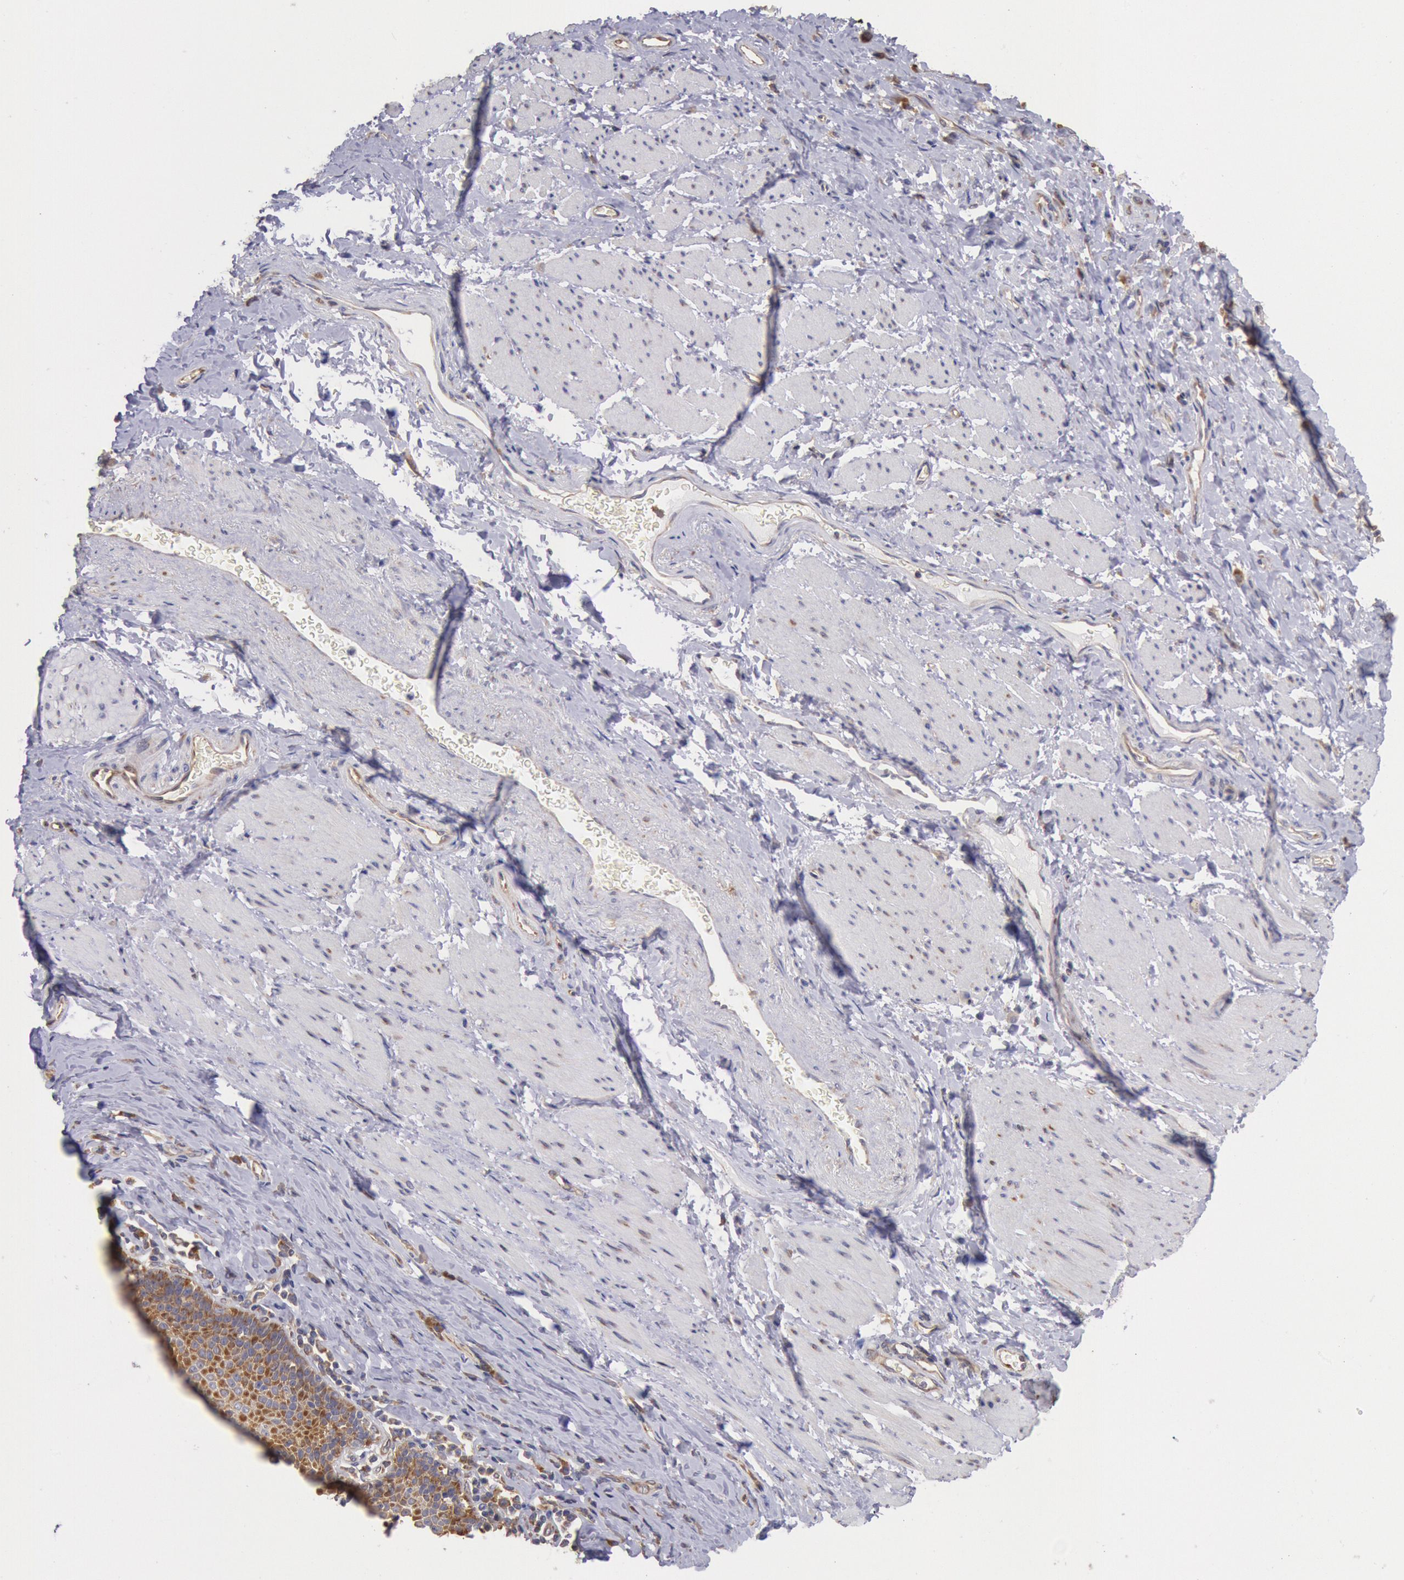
{"staining": {"intensity": "strong", "quantity": ">75%", "location": "cytoplasmic/membranous"}, "tissue": "esophagus", "cell_type": "Squamous epithelial cells", "image_type": "normal", "snomed": [{"axis": "morphology", "description": "Normal tissue, NOS"}, {"axis": "topography", "description": "Esophagus"}], "caption": "IHC photomicrograph of unremarkable esophagus stained for a protein (brown), which displays high levels of strong cytoplasmic/membranous positivity in approximately >75% of squamous epithelial cells.", "gene": "DRG1", "patient": {"sex": "female", "age": 61}}